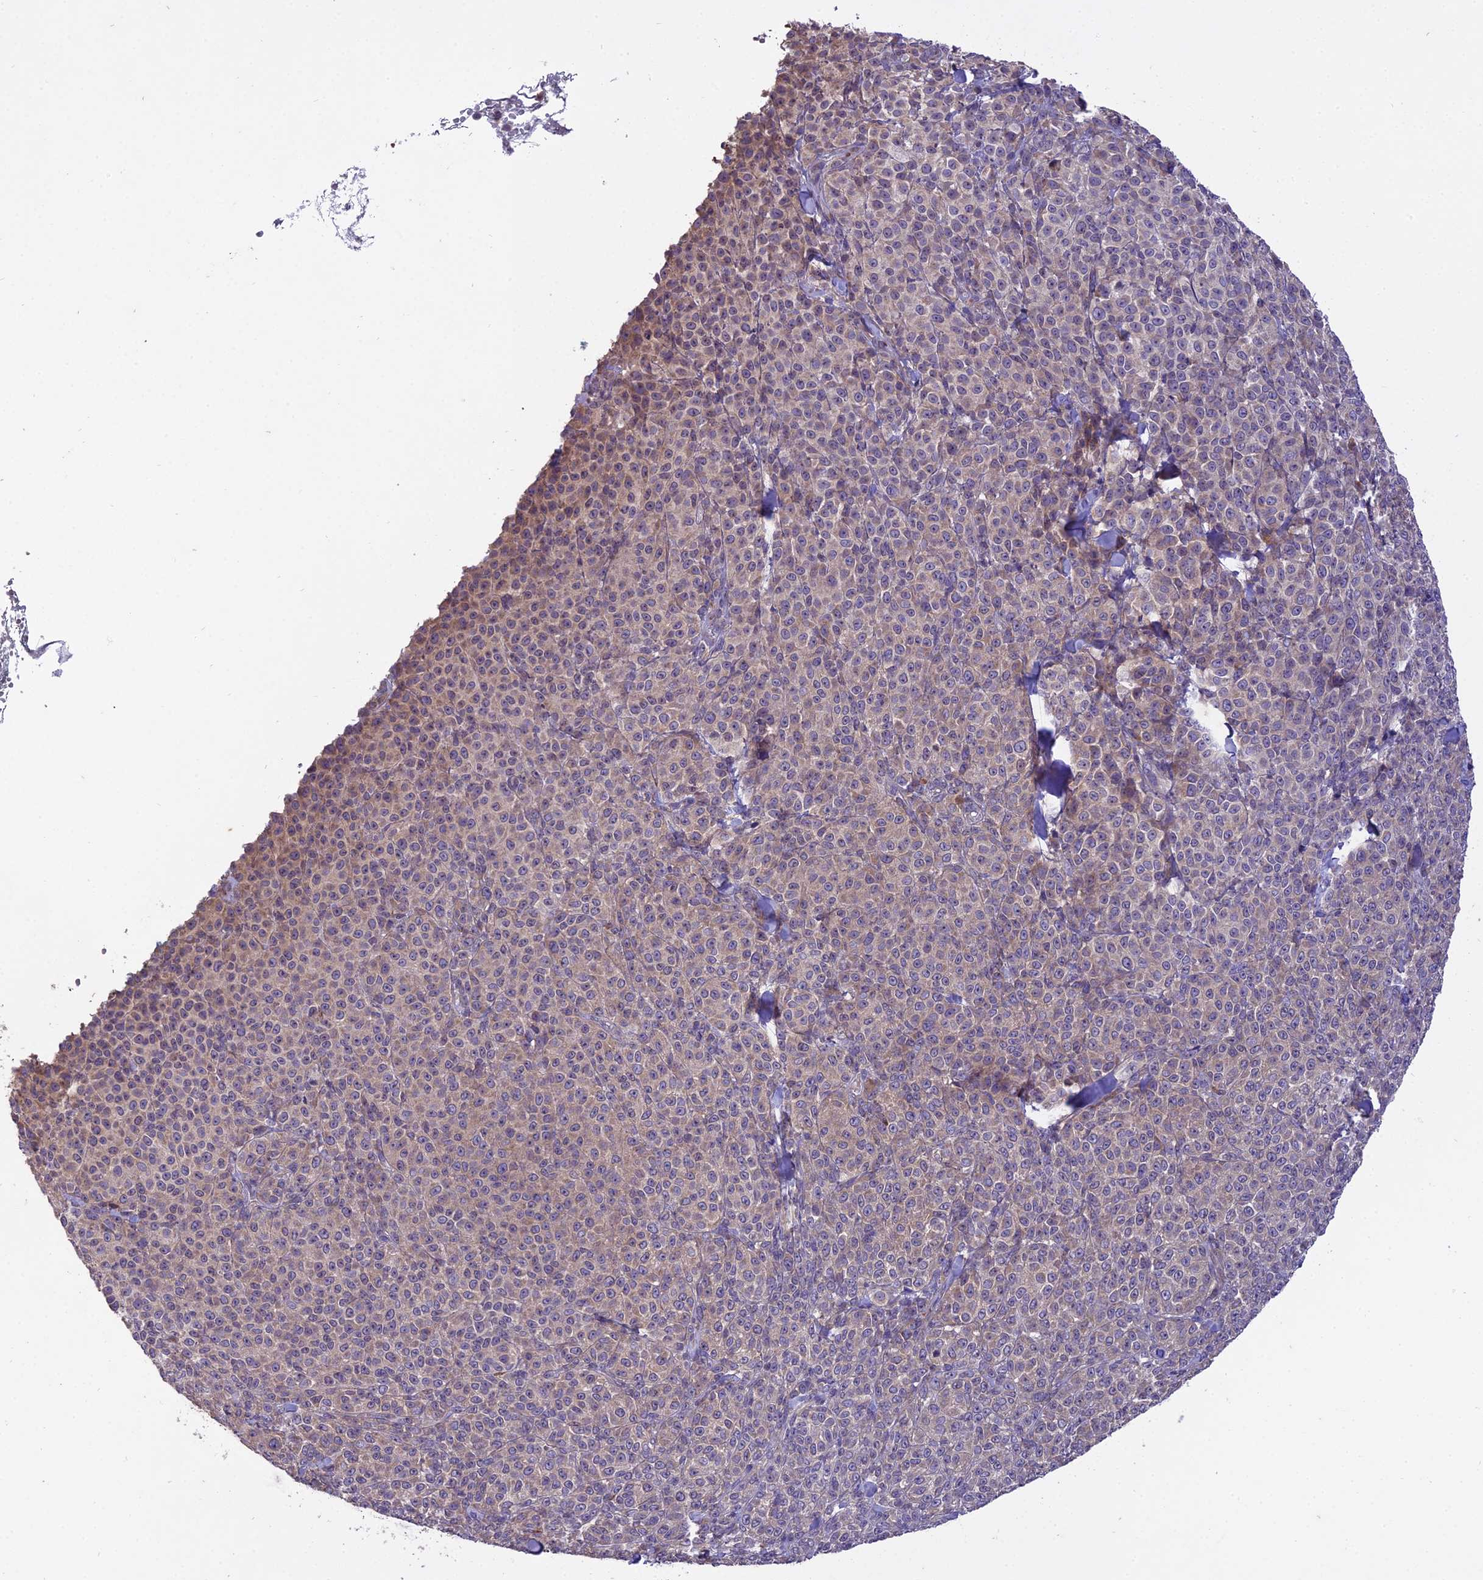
{"staining": {"intensity": "weak", "quantity": "25%-75%", "location": "cytoplasmic/membranous"}, "tissue": "melanoma", "cell_type": "Tumor cells", "image_type": "cancer", "snomed": [{"axis": "morphology", "description": "Normal tissue, NOS"}, {"axis": "morphology", "description": "Malignant melanoma, NOS"}, {"axis": "topography", "description": "Skin"}], "caption": "About 25%-75% of tumor cells in human melanoma reveal weak cytoplasmic/membranous protein expression as visualized by brown immunohistochemical staining.", "gene": "CENPL", "patient": {"sex": "female", "age": 34}}